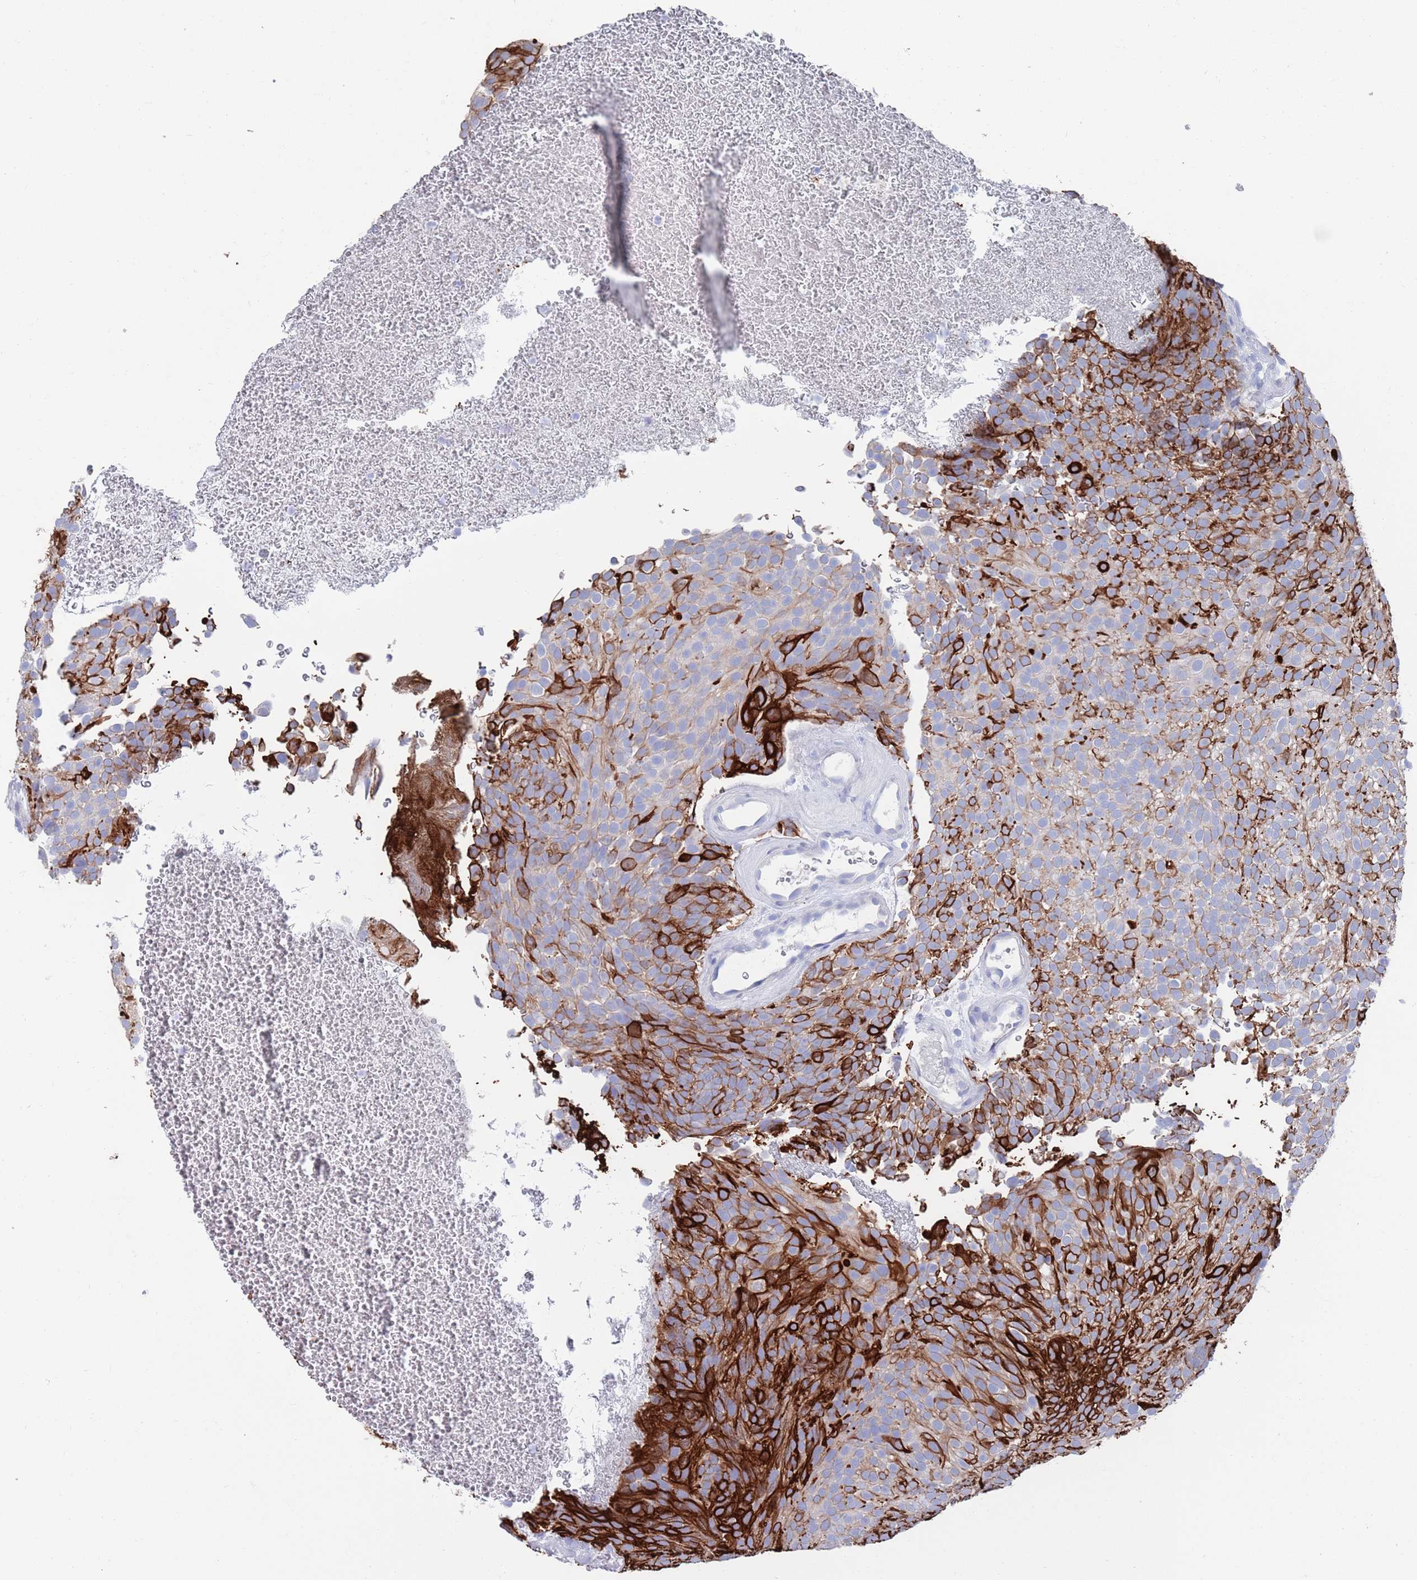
{"staining": {"intensity": "strong", "quantity": "25%-75%", "location": "cytoplasmic/membranous"}, "tissue": "urothelial cancer", "cell_type": "Tumor cells", "image_type": "cancer", "snomed": [{"axis": "morphology", "description": "Urothelial carcinoma, Low grade"}, {"axis": "topography", "description": "Urinary bladder"}], "caption": "Brown immunohistochemical staining in human urothelial cancer displays strong cytoplasmic/membranous staining in approximately 25%-75% of tumor cells.", "gene": "MTMR2", "patient": {"sex": "male", "age": 78}}